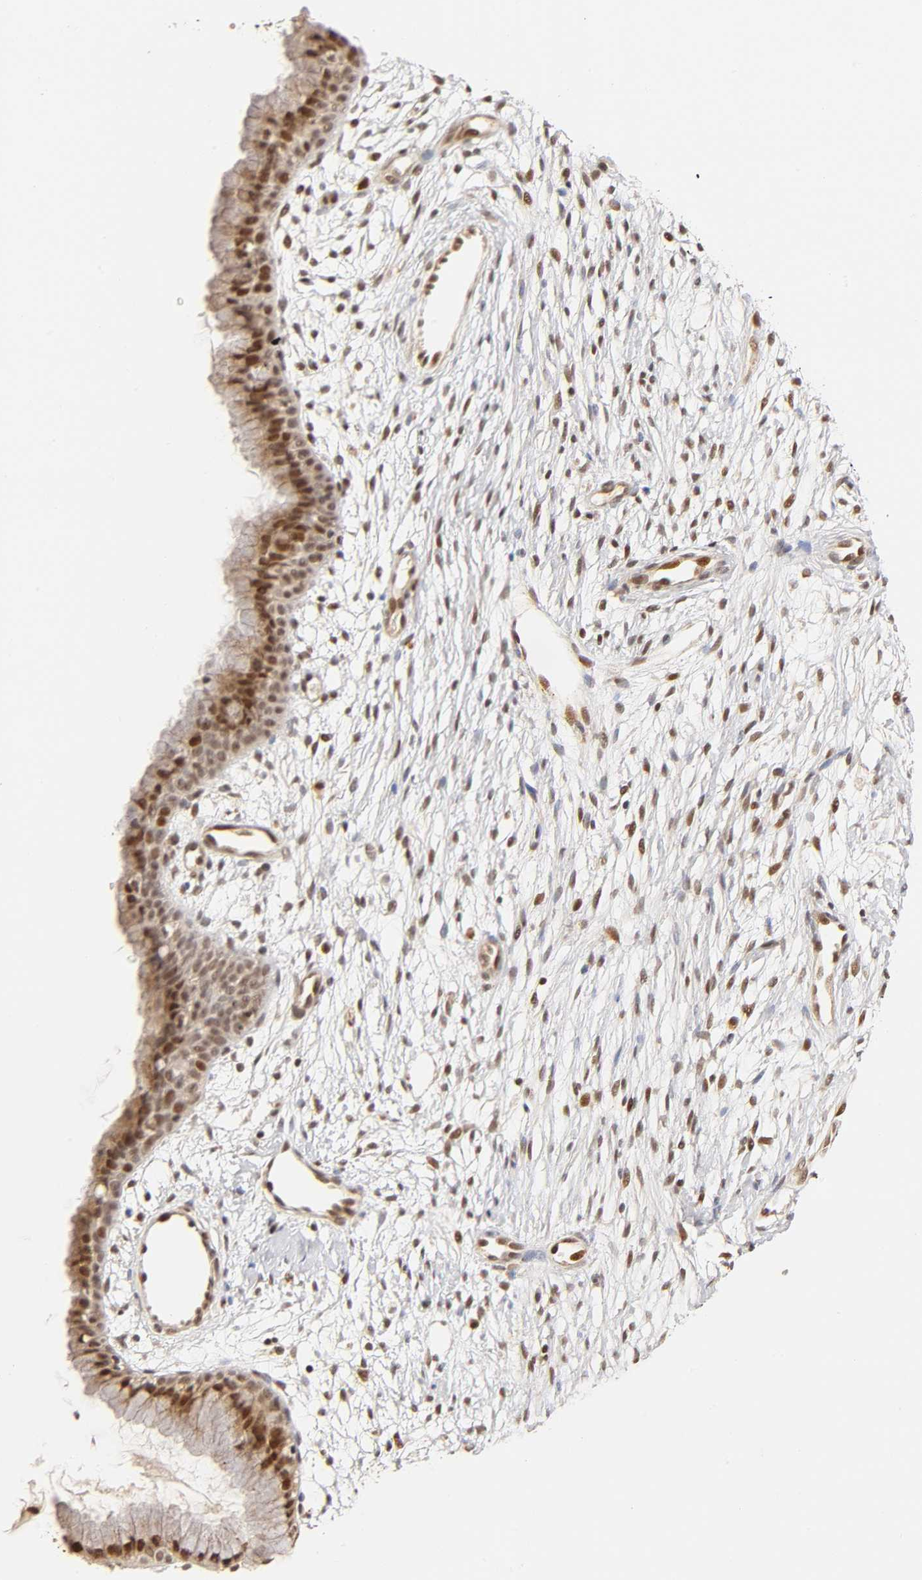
{"staining": {"intensity": "weak", "quantity": "25%-75%", "location": "cytoplasmic/membranous,nuclear"}, "tissue": "cervix", "cell_type": "Glandular cells", "image_type": "normal", "snomed": [{"axis": "morphology", "description": "Normal tissue, NOS"}, {"axis": "topography", "description": "Cervix"}], "caption": "Cervix stained with a brown dye displays weak cytoplasmic/membranous,nuclear positive positivity in approximately 25%-75% of glandular cells.", "gene": "TAF10", "patient": {"sex": "female", "age": 39}}